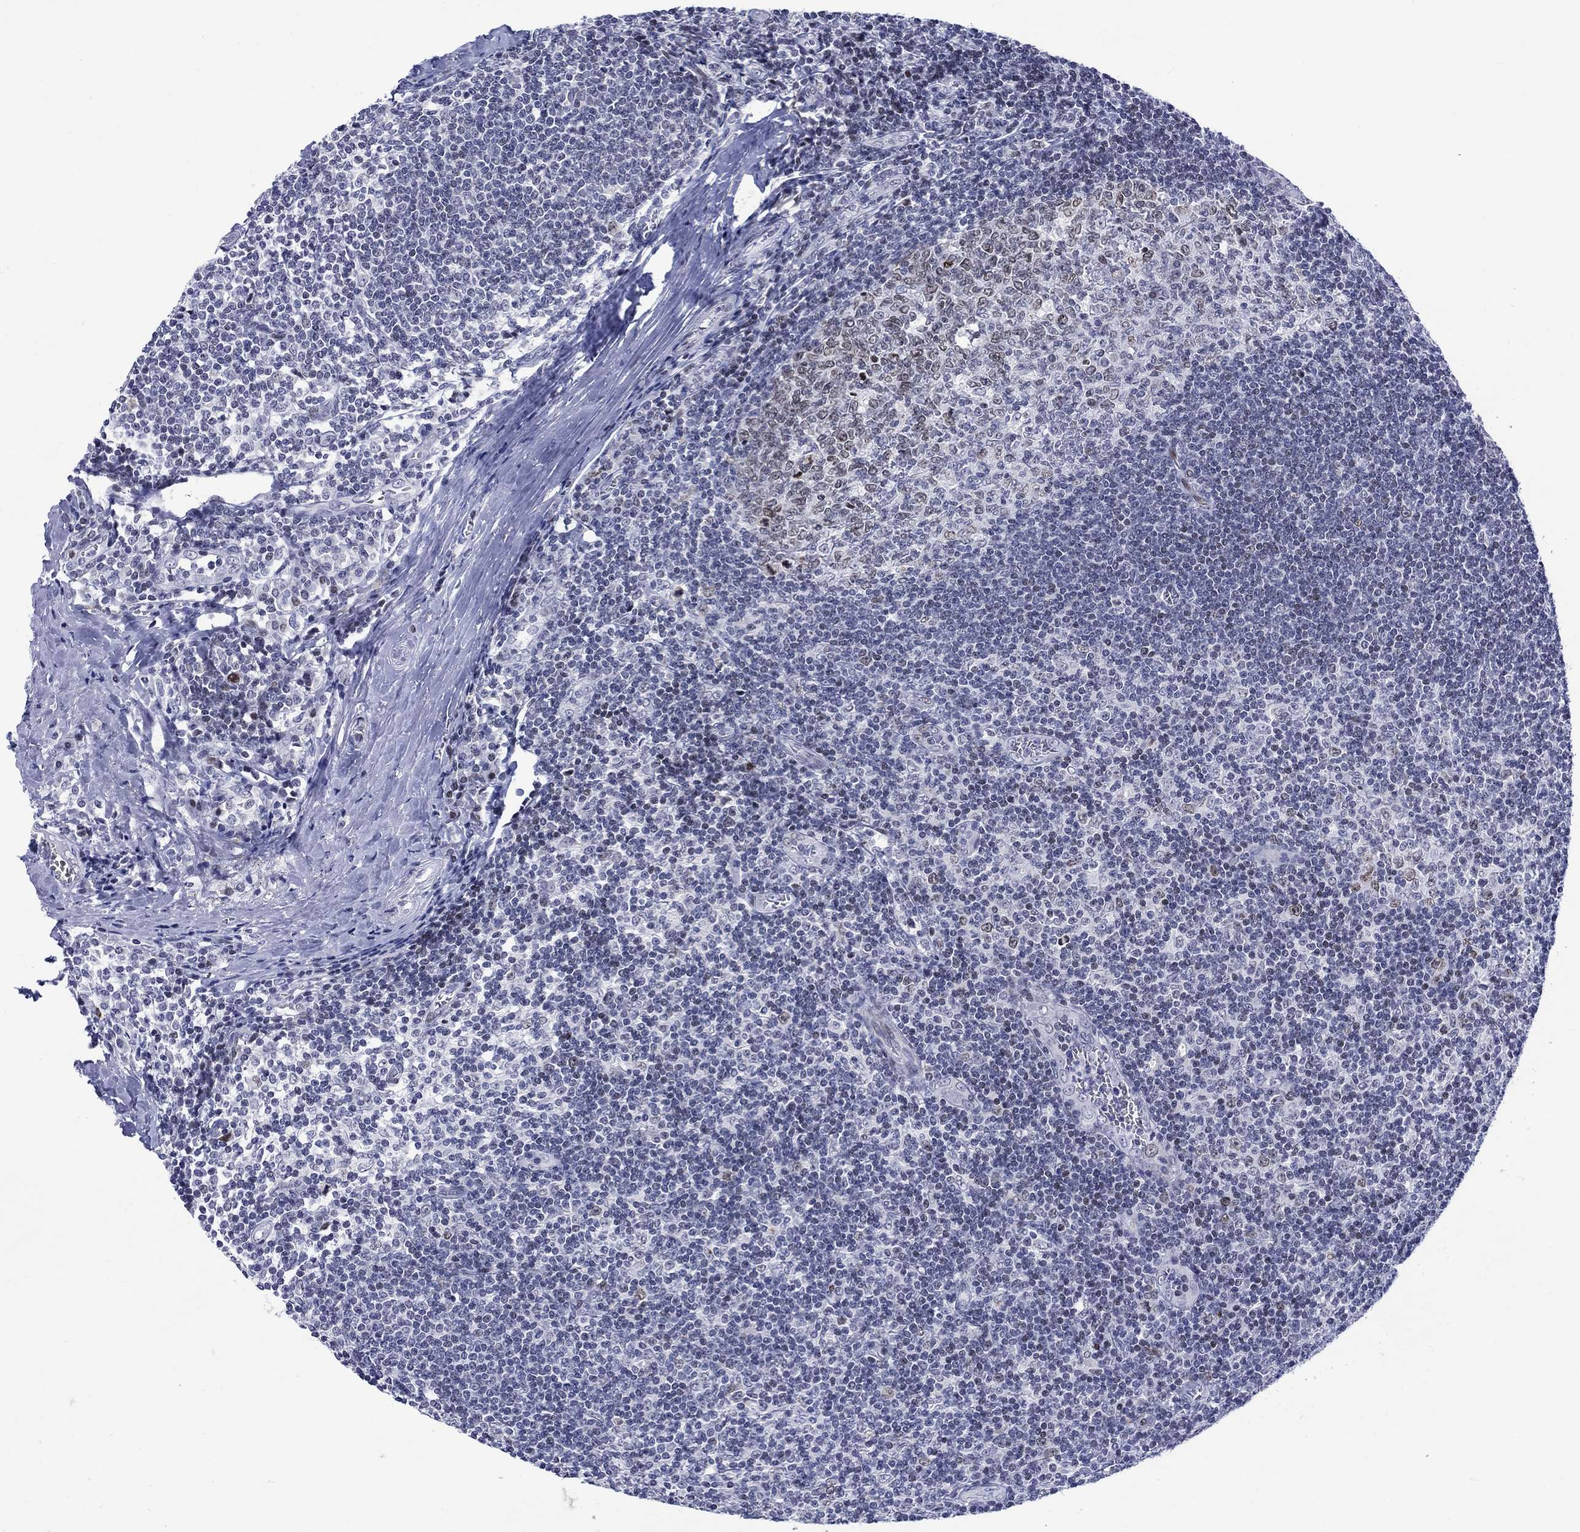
{"staining": {"intensity": "moderate", "quantity": "25%-75%", "location": "nuclear"}, "tissue": "tonsil", "cell_type": "Germinal center cells", "image_type": "normal", "snomed": [{"axis": "morphology", "description": "Normal tissue, NOS"}, {"axis": "topography", "description": "Tonsil"}], "caption": "About 25%-75% of germinal center cells in unremarkable tonsil exhibit moderate nuclear protein positivity as visualized by brown immunohistochemical staining.", "gene": "CDCA2", "patient": {"sex": "male", "age": 33}}